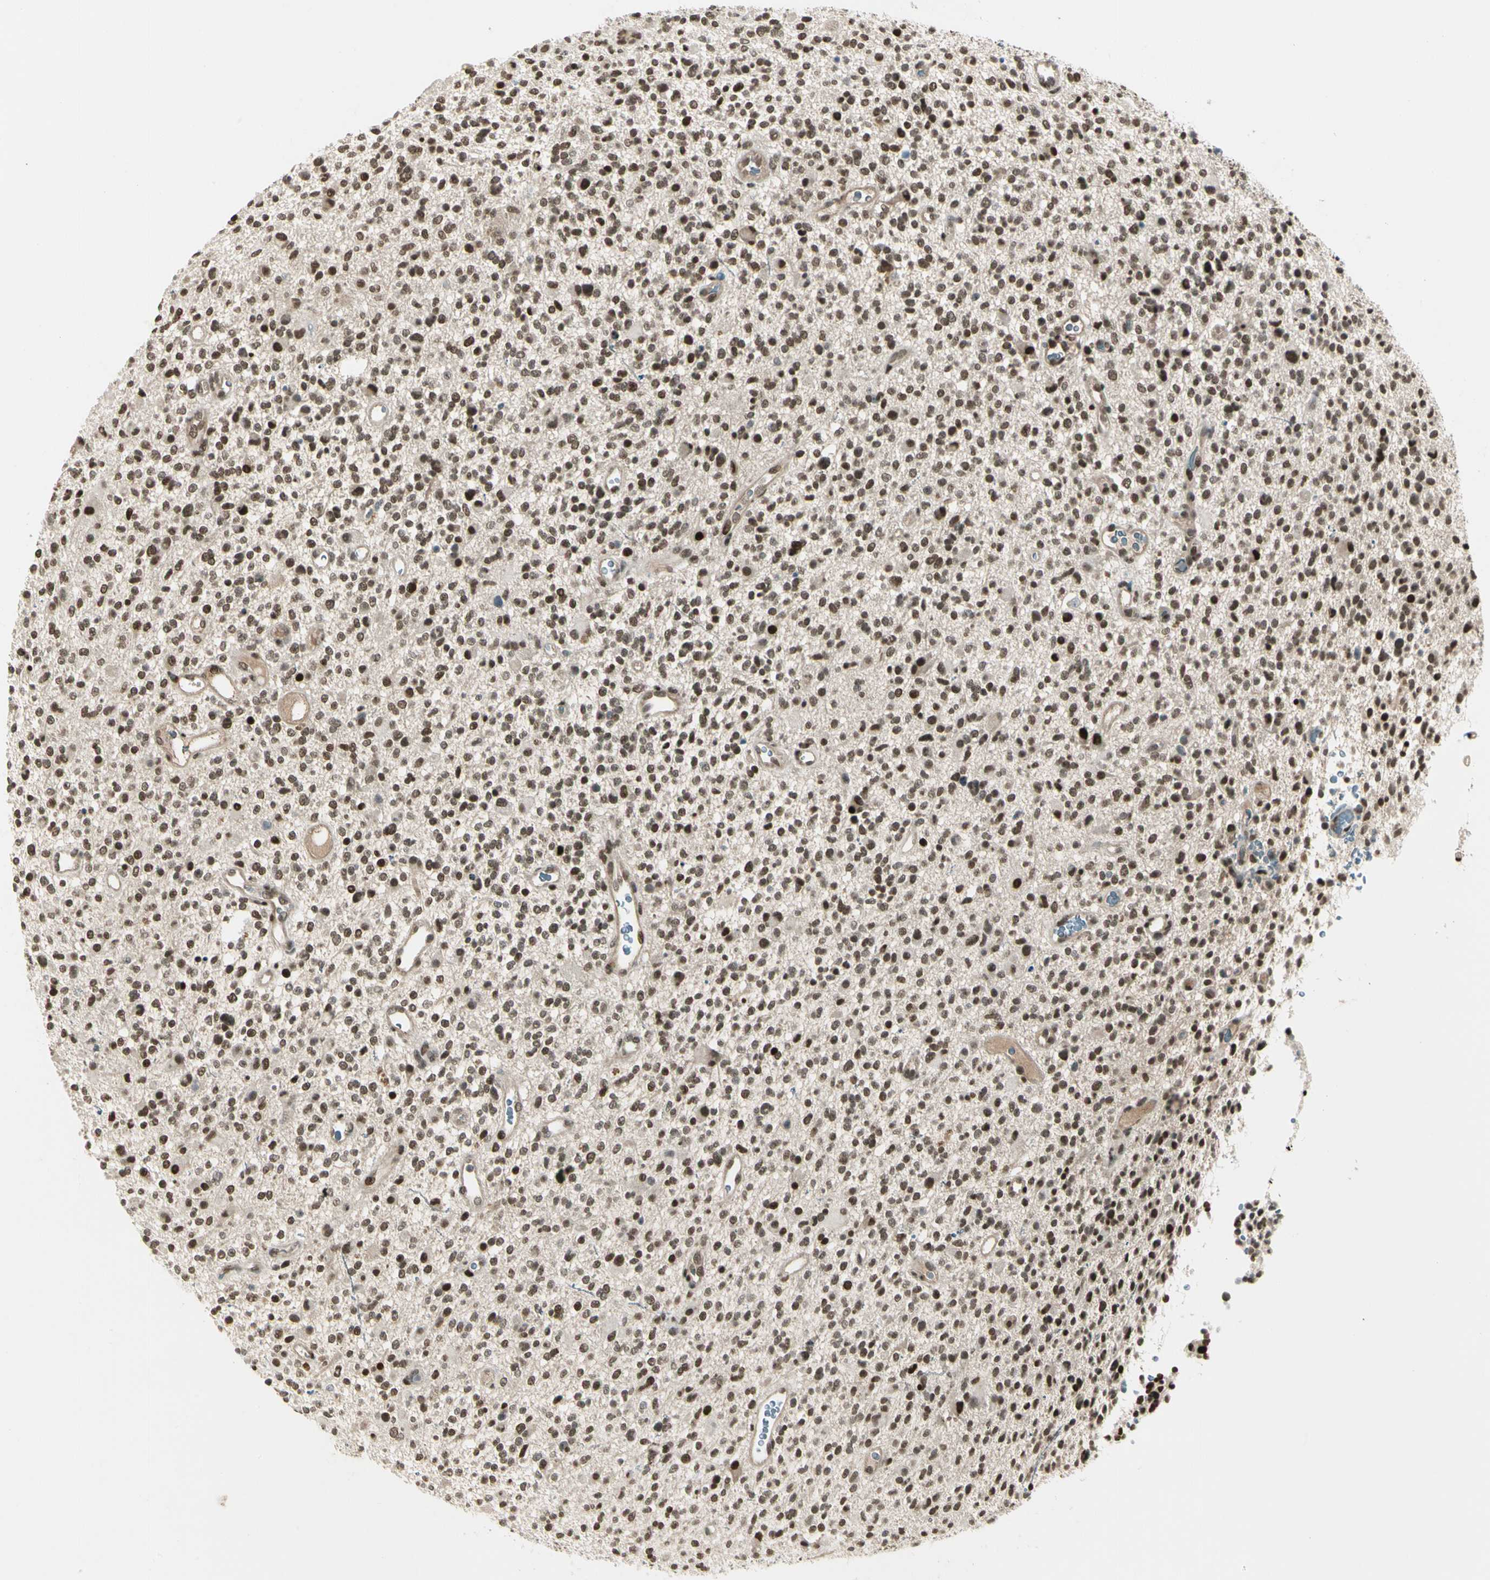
{"staining": {"intensity": "strong", "quantity": ">75%", "location": "nuclear"}, "tissue": "glioma", "cell_type": "Tumor cells", "image_type": "cancer", "snomed": [{"axis": "morphology", "description": "Glioma, malignant, High grade"}, {"axis": "topography", "description": "Brain"}], "caption": "The image displays staining of glioma, revealing strong nuclear protein positivity (brown color) within tumor cells.", "gene": "GTF3A", "patient": {"sex": "male", "age": 48}}